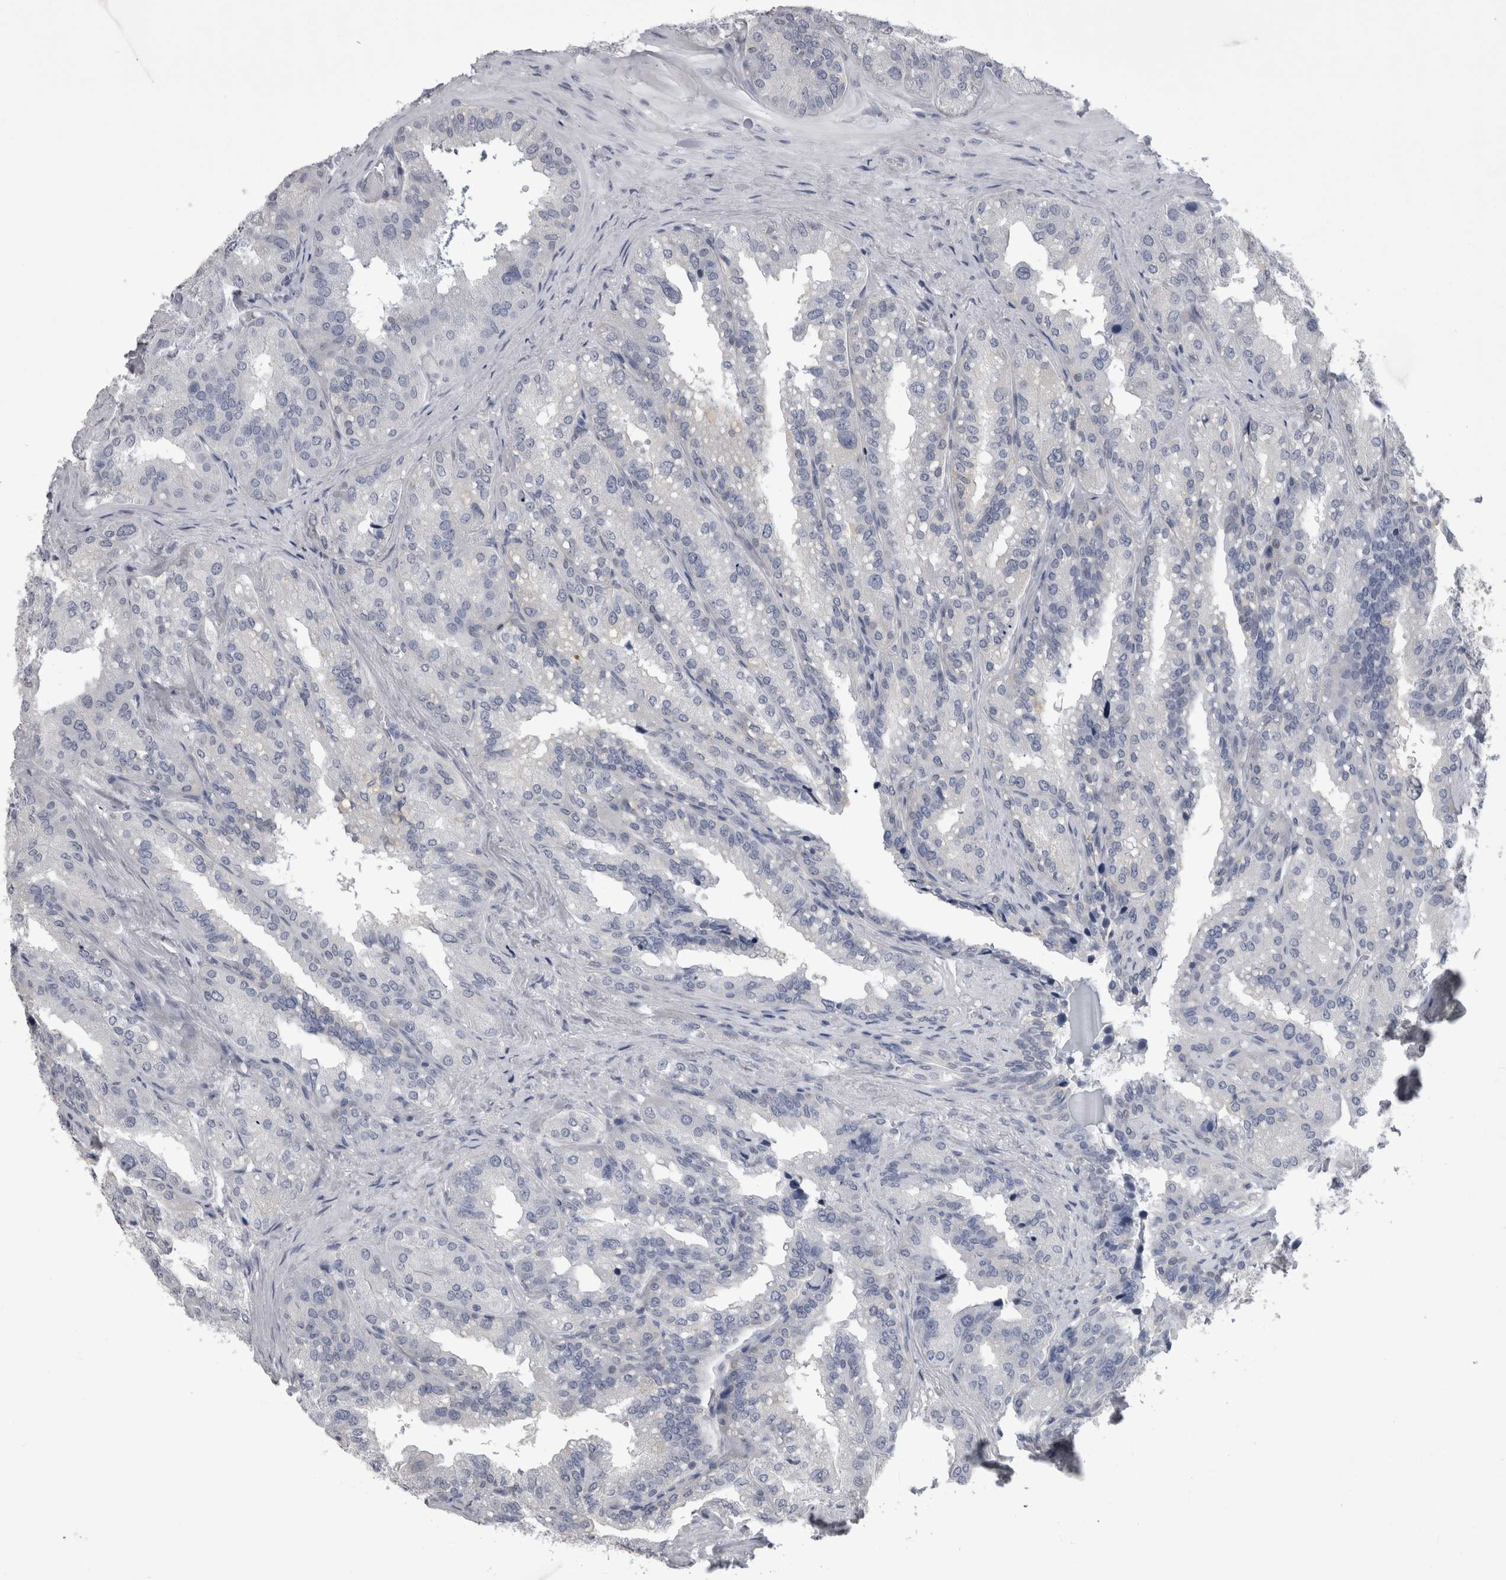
{"staining": {"intensity": "negative", "quantity": "none", "location": "none"}, "tissue": "seminal vesicle", "cell_type": "Glandular cells", "image_type": "normal", "snomed": [{"axis": "morphology", "description": "Normal tissue, NOS"}, {"axis": "topography", "description": "Prostate"}, {"axis": "topography", "description": "Seminal veicle"}], "caption": "This image is of benign seminal vesicle stained with immunohistochemistry (IHC) to label a protein in brown with the nuclei are counter-stained blue. There is no positivity in glandular cells. Nuclei are stained in blue.", "gene": "AFMID", "patient": {"sex": "male", "age": 51}}